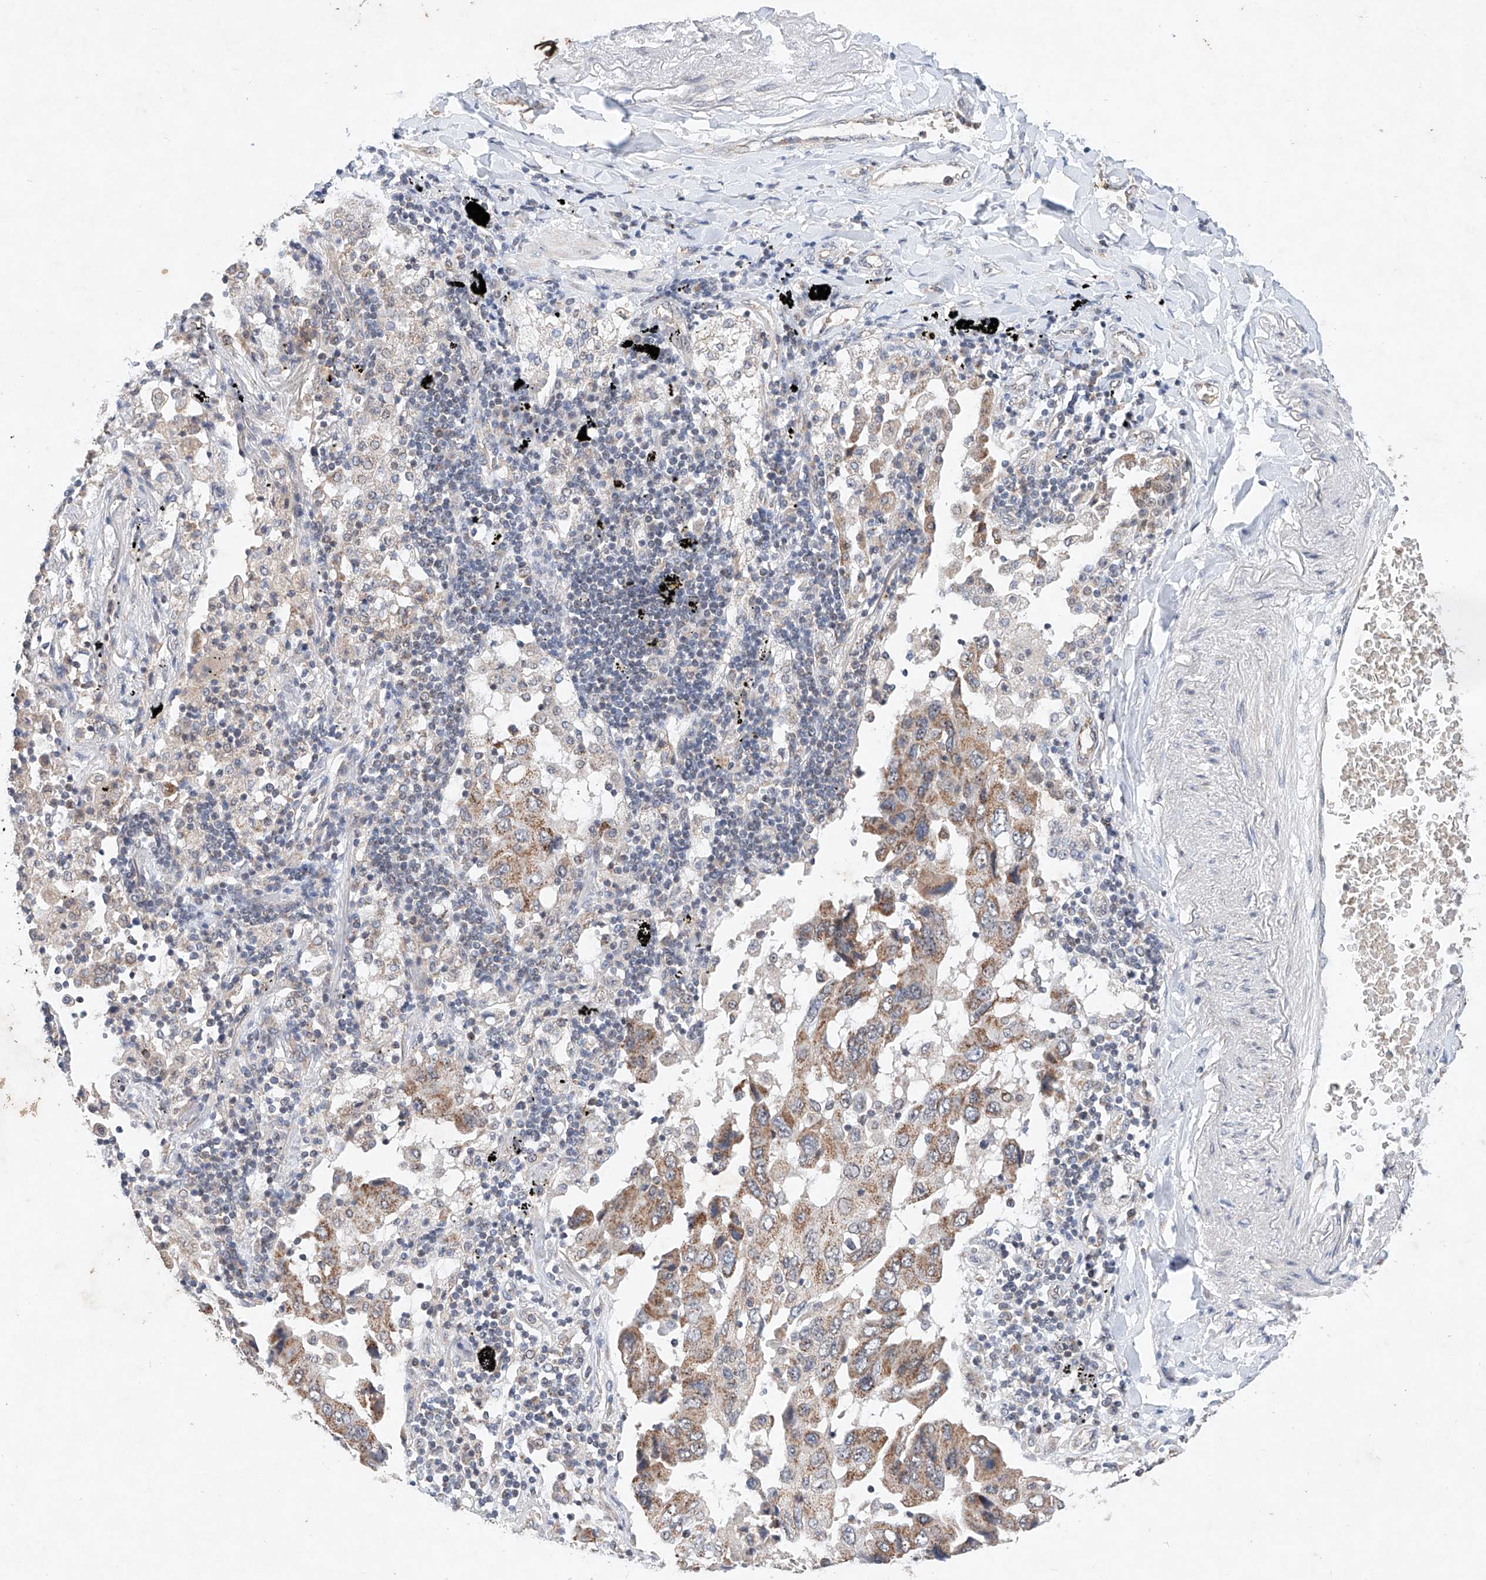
{"staining": {"intensity": "moderate", "quantity": ">75%", "location": "cytoplasmic/membranous"}, "tissue": "lung cancer", "cell_type": "Tumor cells", "image_type": "cancer", "snomed": [{"axis": "morphology", "description": "Adenocarcinoma, NOS"}, {"axis": "topography", "description": "Lung"}], "caption": "Immunohistochemical staining of lung adenocarcinoma demonstrates medium levels of moderate cytoplasmic/membranous protein positivity in about >75% of tumor cells. (brown staining indicates protein expression, while blue staining denotes nuclei).", "gene": "FASTK", "patient": {"sex": "female", "age": 65}}